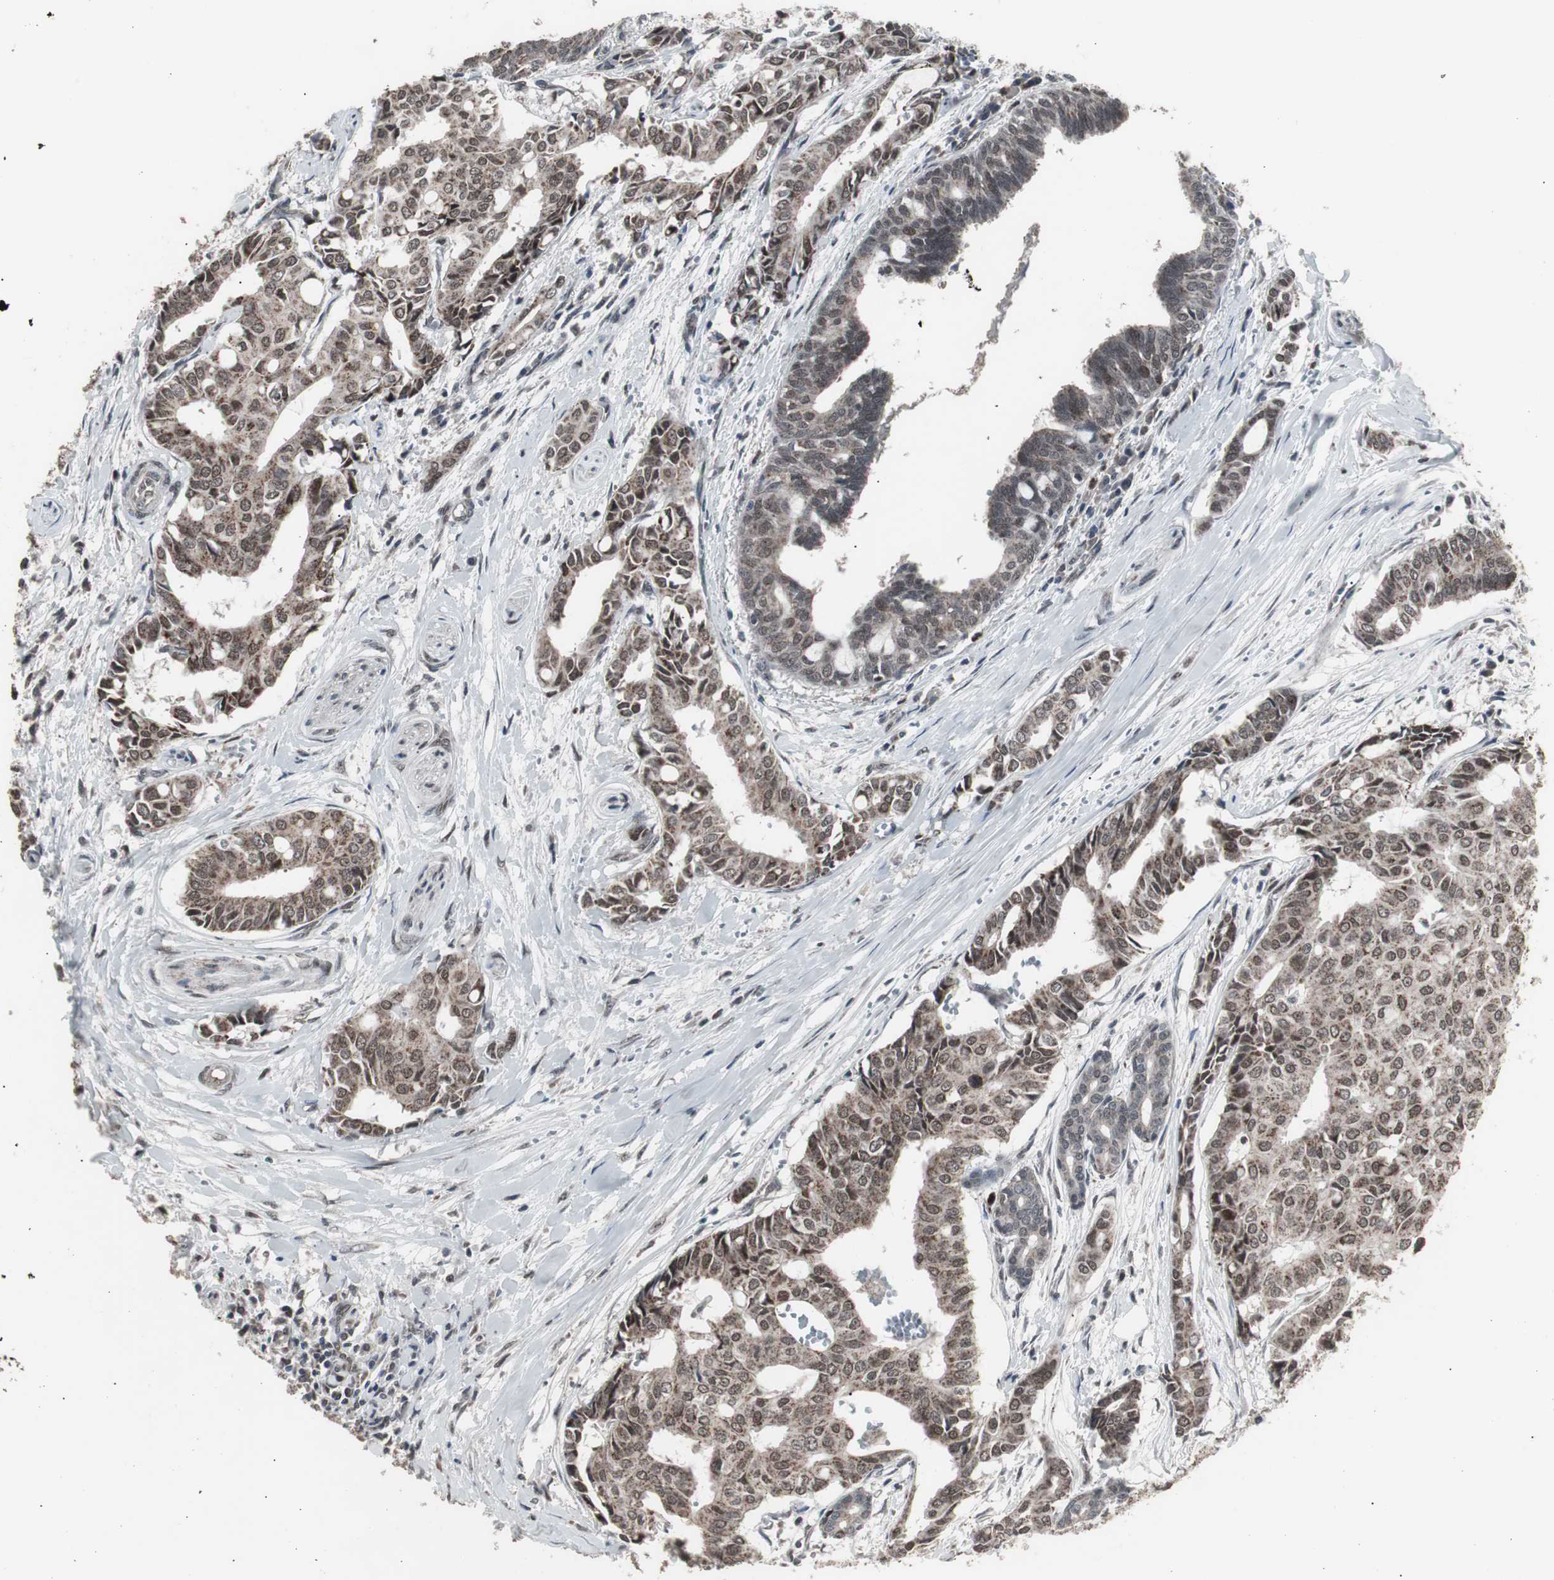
{"staining": {"intensity": "moderate", "quantity": ">75%", "location": "cytoplasmic/membranous,nuclear"}, "tissue": "head and neck cancer", "cell_type": "Tumor cells", "image_type": "cancer", "snomed": [{"axis": "morphology", "description": "Adenocarcinoma, NOS"}, {"axis": "topography", "description": "Salivary gland"}, {"axis": "topography", "description": "Head-Neck"}], "caption": "High-magnification brightfield microscopy of adenocarcinoma (head and neck) stained with DAB (3,3'-diaminobenzidine) (brown) and counterstained with hematoxylin (blue). tumor cells exhibit moderate cytoplasmic/membranous and nuclear staining is present in approximately>75% of cells.", "gene": "RXRA", "patient": {"sex": "female", "age": 59}}